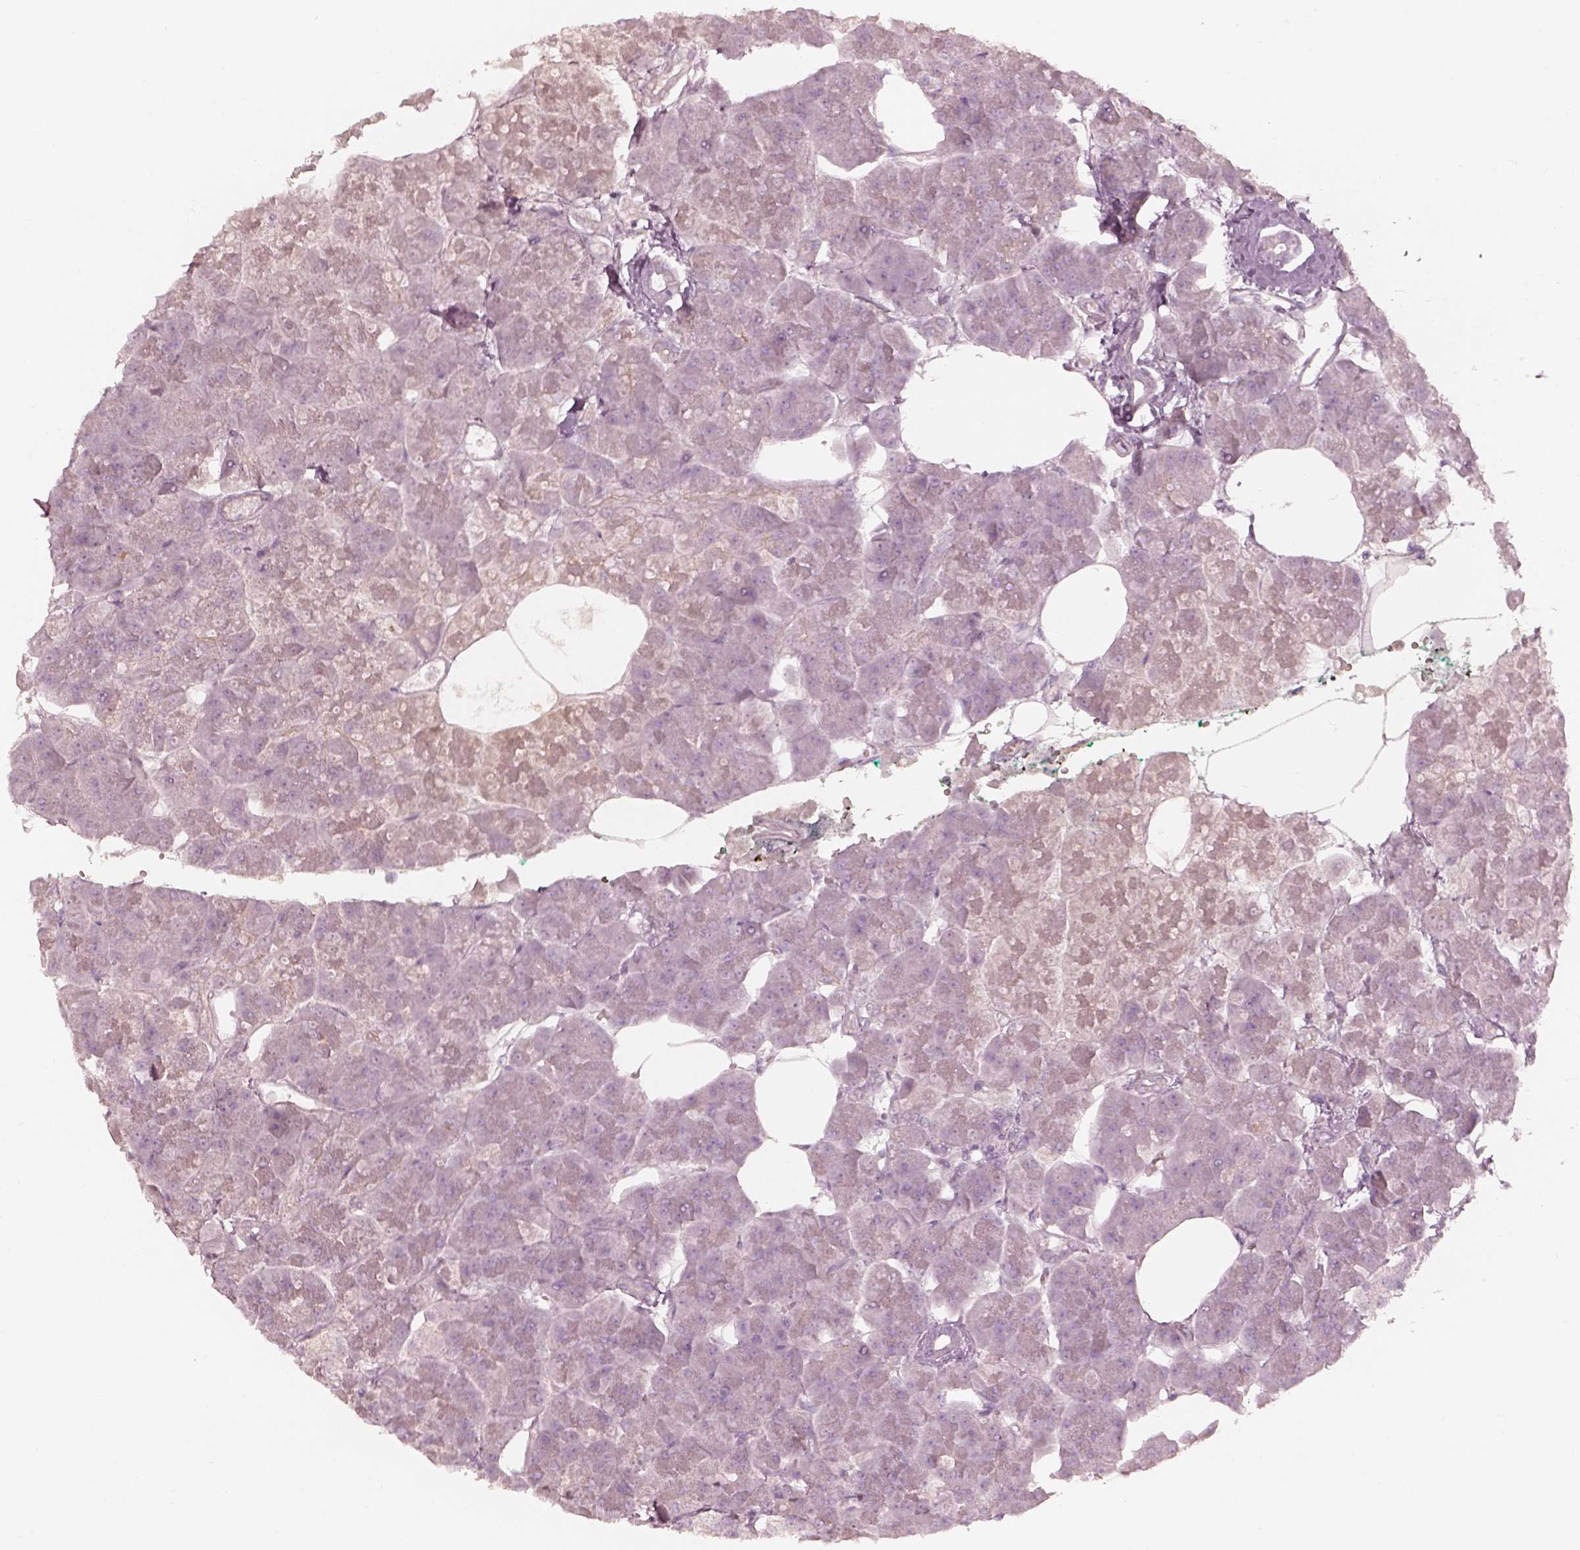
{"staining": {"intensity": "negative", "quantity": "none", "location": "none"}, "tissue": "pancreas", "cell_type": "Exocrine glandular cells", "image_type": "normal", "snomed": [{"axis": "morphology", "description": "Normal tissue, NOS"}, {"axis": "topography", "description": "Adipose tissue"}, {"axis": "topography", "description": "Pancreas"}, {"axis": "topography", "description": "Peripheral nerve tissue"}], "caption": "Benign pancreas was stained to show a protein in brown. There is no significant expression in exocrine glandular cells. Nuclei are stained in blue.", "gene": "SPATA6L", "patient": {"sex": "female", "age": 58}}